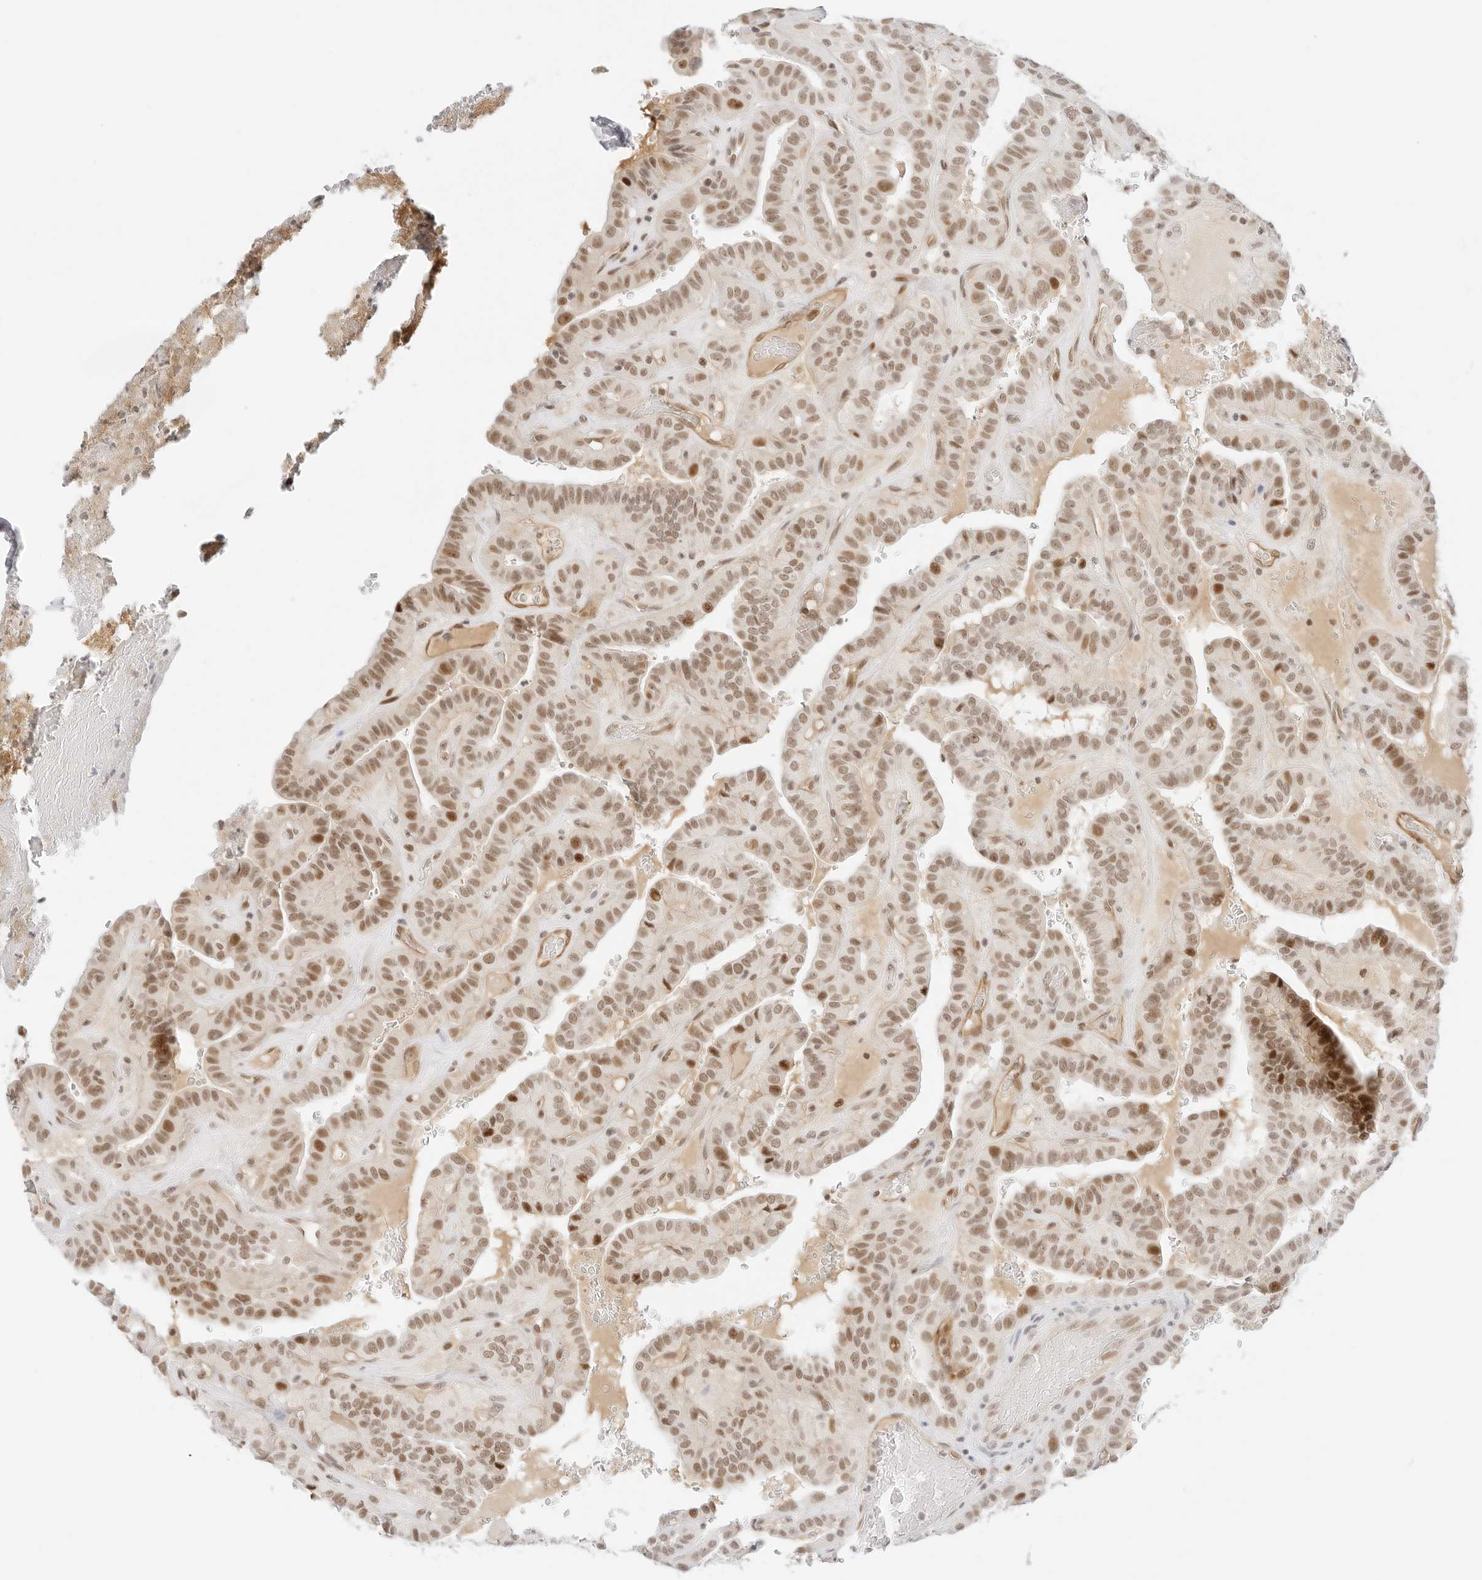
{"staining": {"intensity": "moderate", "quantity": ">75%", "location": "nuclear"}, "tissue": "thyroid cancer", "cell_type": "Tumor cells", "image_type": "cancer", "snomed": [{"axis": "morphology", "description": "Papillary adenocarcinoma, NOS"}, {"axis": "topography", "description": "Thyroid gland"}], "caption": "A micrograph showing moderate nuclear expression in approximately >75% of tumor cells in thyroid cancer, as visualized by brown immunohistochemical staining.", "gene": "ITGA6", "patient": {"sex": "male", "age": 77}}